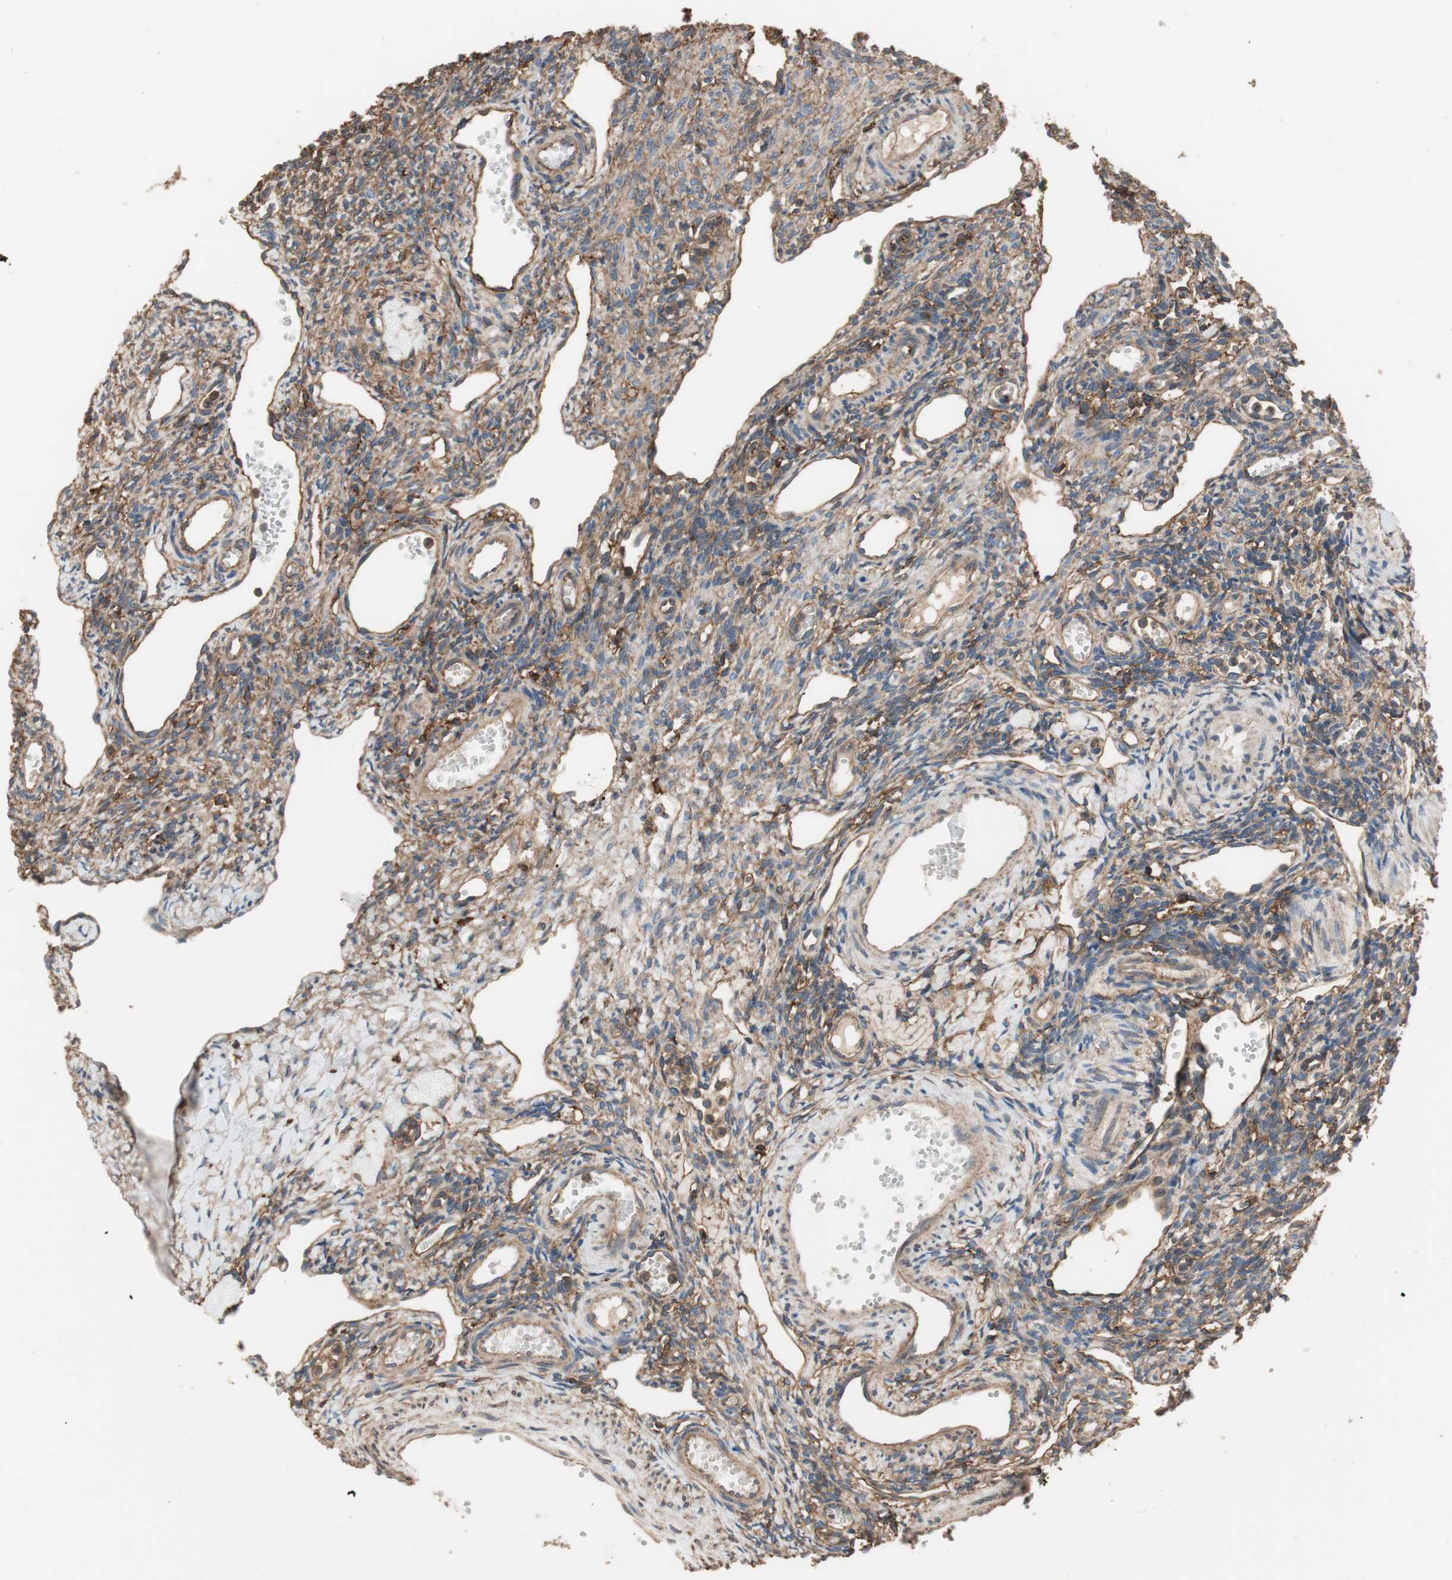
{"staining": {"intensity": "moderate", "quantity": "25%-75%", "location": "cytoplasmic/membranous"}, "tissue": "ovary", "cell_type": "Ovarian stroma cells", "image_type": "normal", "snomed": [{"axis": "morphology", "description": "Normal tissue, NOS"}, {"axis": "topography", "description": "Ovary"}], "caption": "Brown immunohistochemical staining in unremarkable ovary reveals moderate cytoplasmic/membranous expression in approximately 25%-75% of ovarian stroma cells. (DAB (3,3'-diaminobenzidine) IHC with brightfield microscopy, high magnification).", "gene": "IL1RL1", "patient": {"sex": "female", "age": 33}}